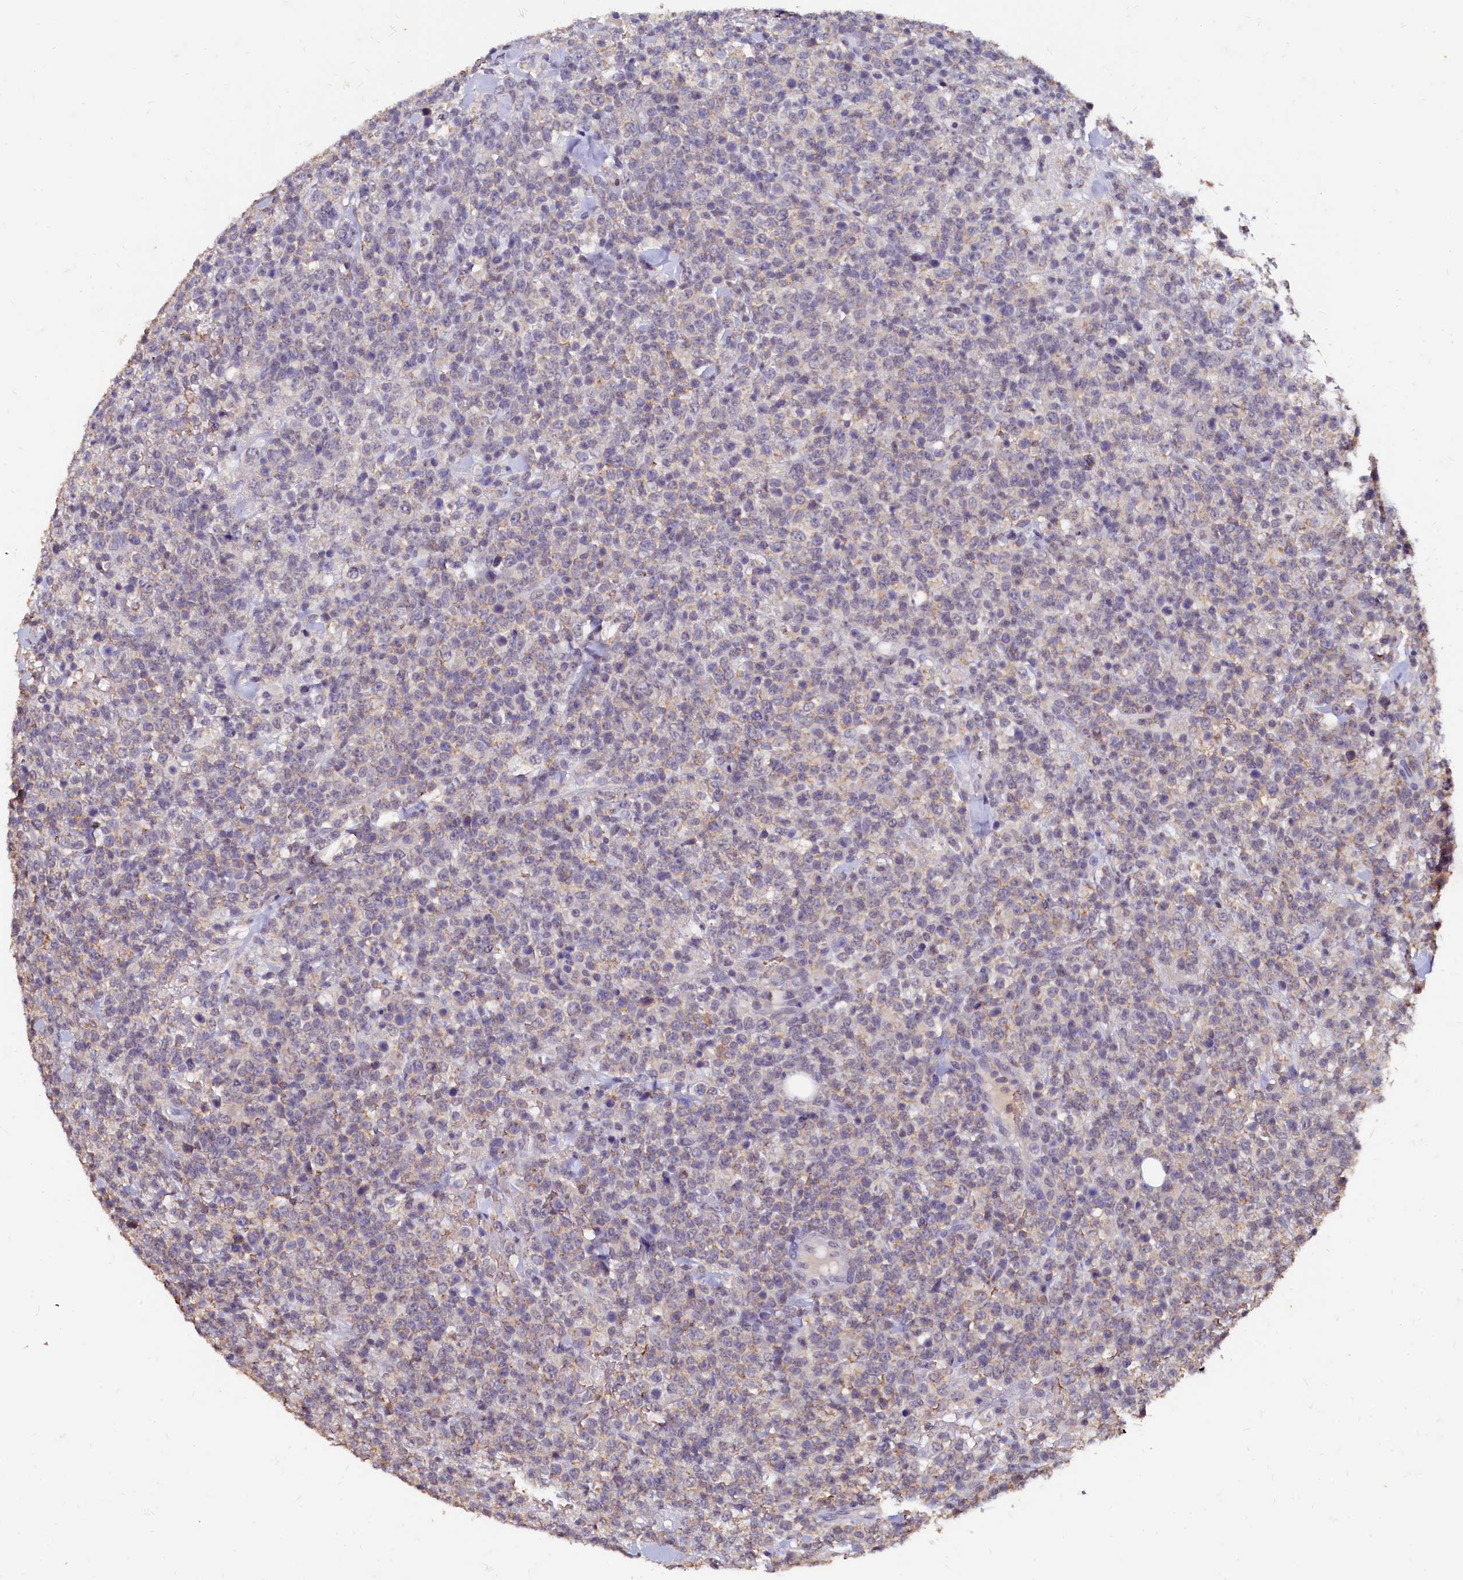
{"staining": {"intensity": "weak", "quantity": "<25%", "location": "cytoplasmic/membranous"}, "tissue": "lymphoma", "cell_type": "Tumor cells", "image_type": "cancer", "snomed": [{"axis": "morphology", "description": "Malignant lymphoma, non-Hodgkin's type, High grade"}, {"axis": "topography", "description": "Colon"}], "caption": "High magnification brightfield microscopy of lymphoma stained with DAB (brown) and counterstained with hematoxylin (blue): tumor cells show no significant positivity.", "gene": "CSTPP1", "patient": {"sex": "female", "age": 53}}